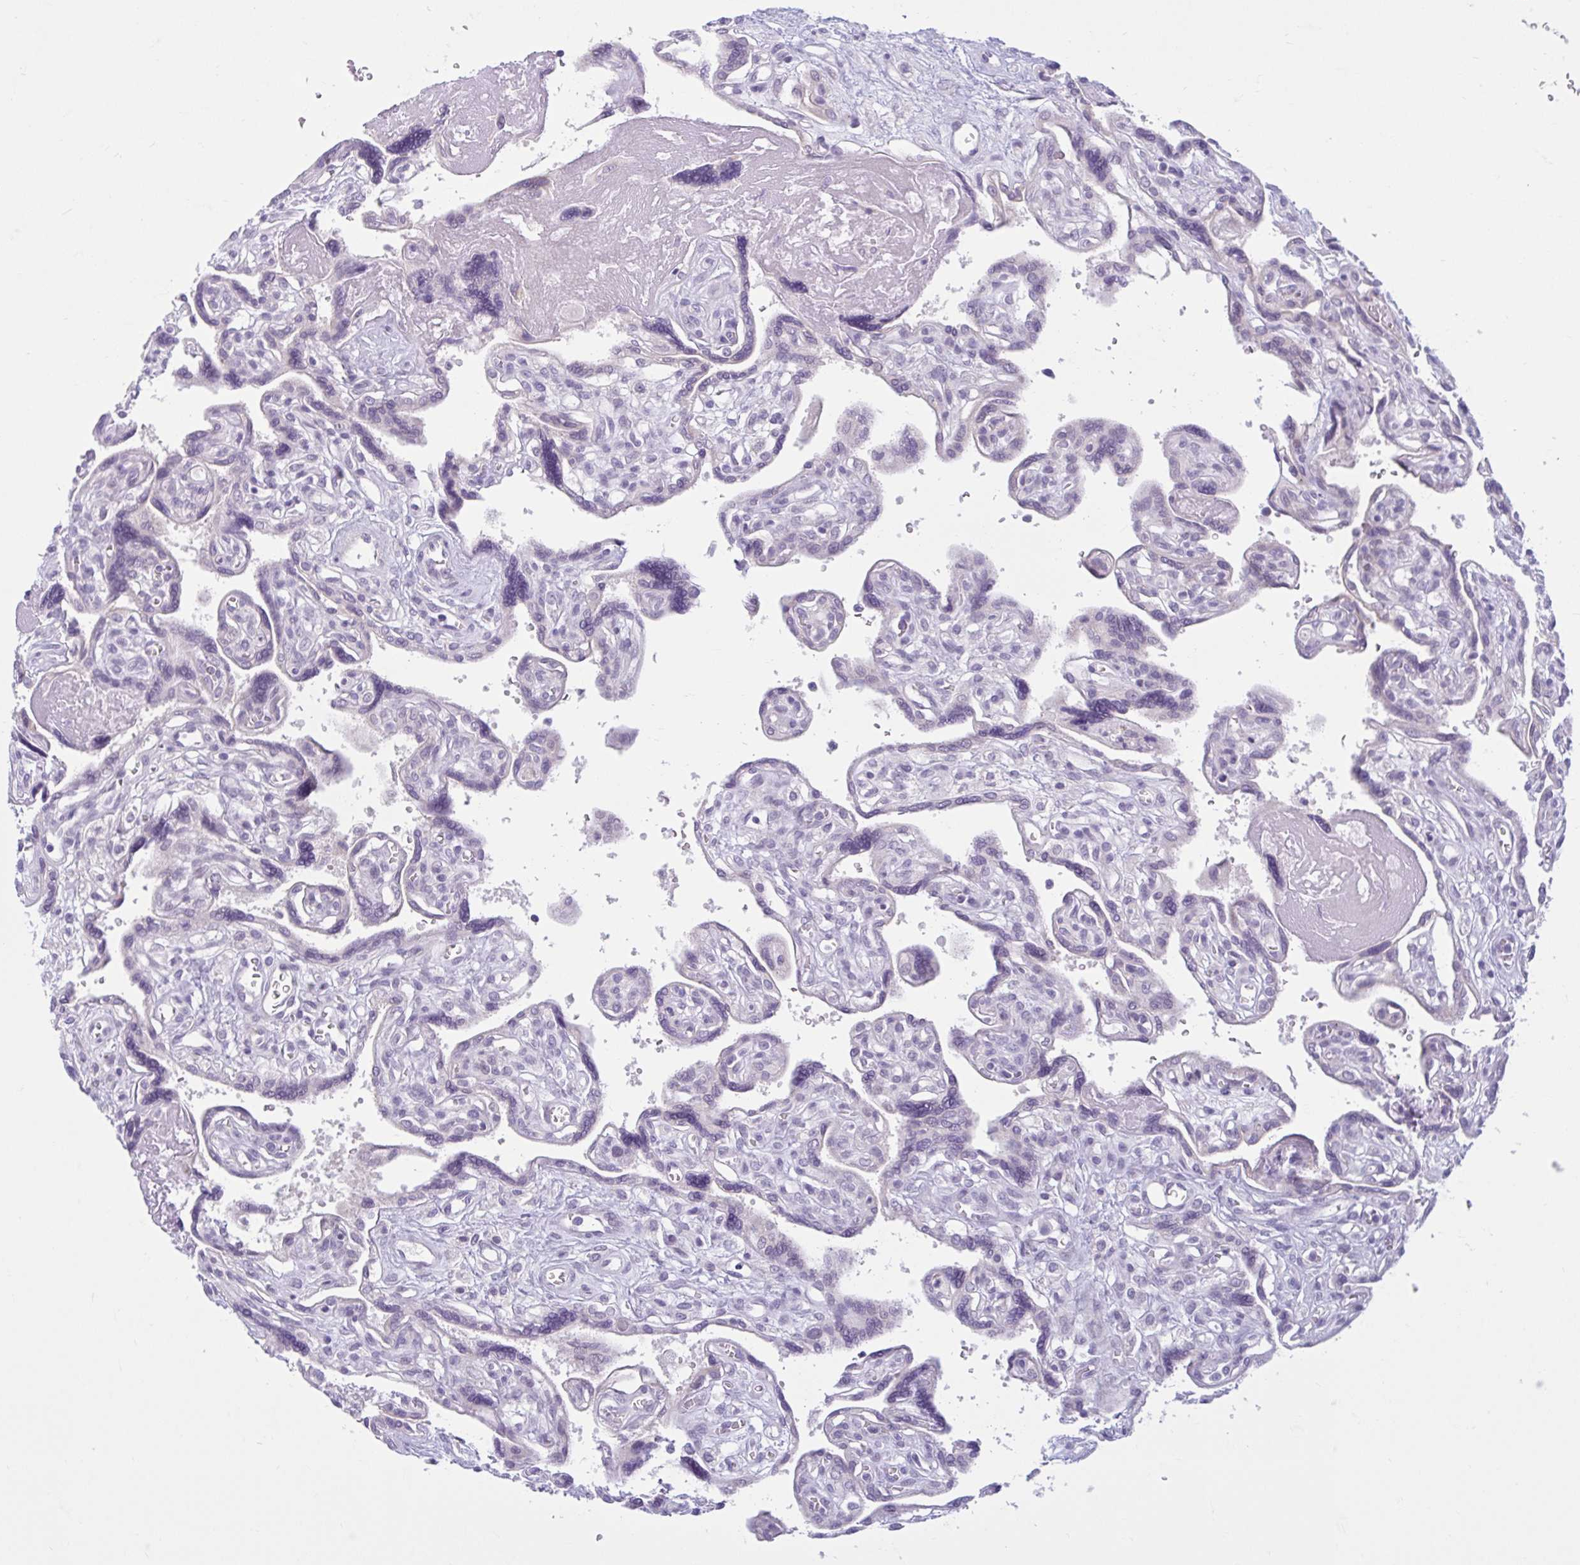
{"staining": {"intensity": "weak", "quantity": "25%-75%", "location": "cytoplasmic/membranous,nuclear"}, "tissue": "placenta", "cell_type": "Trophoblastic cells", "image_type": "normal", "snomed": [{"axis": "morphology", "description": "Normal tissue, NOS"}, {"axis": "topography", "description": "Placenta"}], "caption": "DAB immunohistochemical staining of benign placenta shows weak cytoplasmic/membranous,nuclear protein positivity in approximately 25%-75% of trophoblastic cells.", "gene": "FAM153A", "patient": {"sex": "female", "age": 39}}